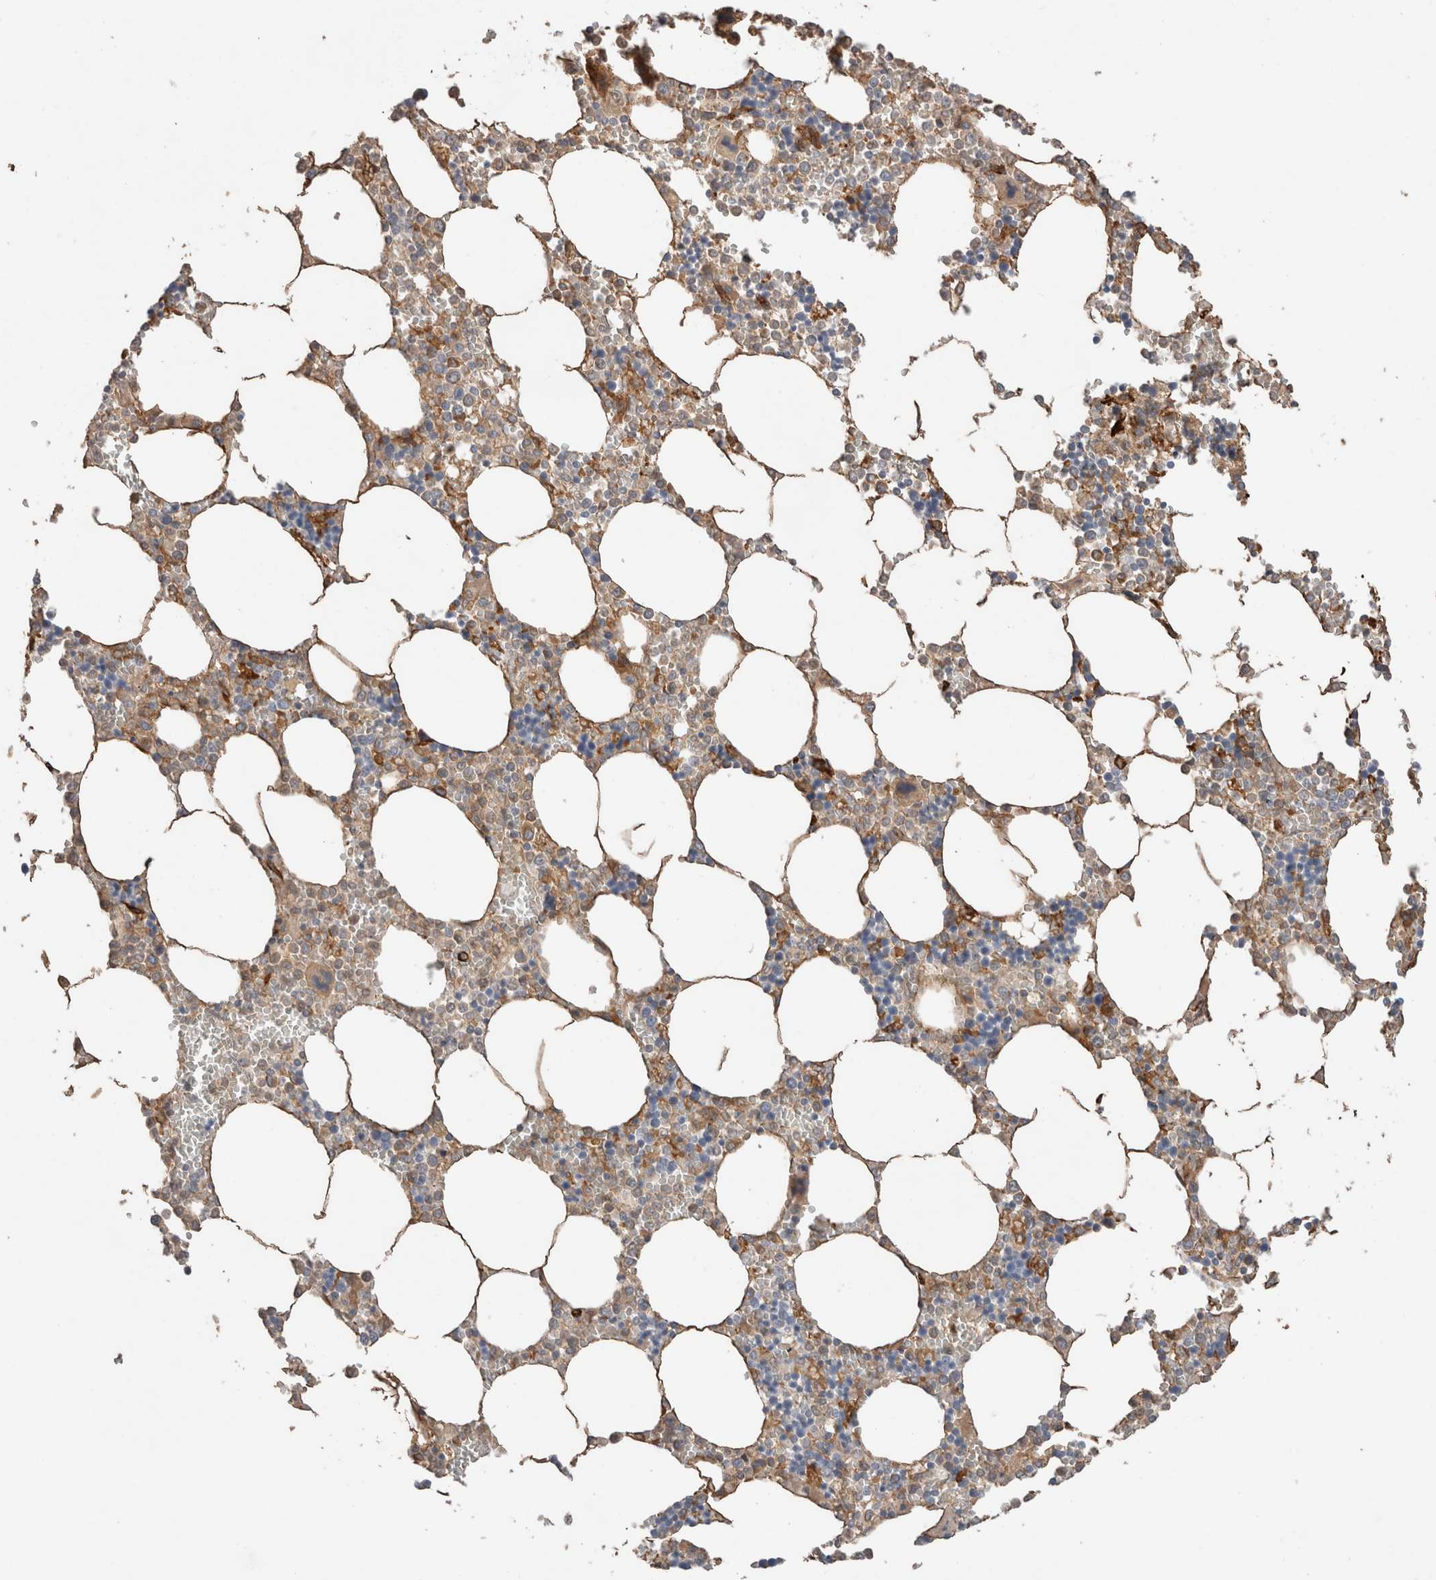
{"staining": {"intensity": "moderate", "quantity": ">75%", "location": "cytoplasmic/membranous"}, "tissue": "bone marrow", "cell_type": "Hematopoietic cells", "image_type": "normal", "snomed": [{"axis": "morphology", "description": "Normal tissue, NOS"}, {"axis": "topography", "description": "Bone marrow"}], "caption": "Protein expression by immunohistochemistry shows moderate cytoplasmic/membranous expression in about >75% of hematopoietic cells in unremarkable bone marrow.", "gene": "RAB32", "patient": {"sex": "male", "age": 70}}